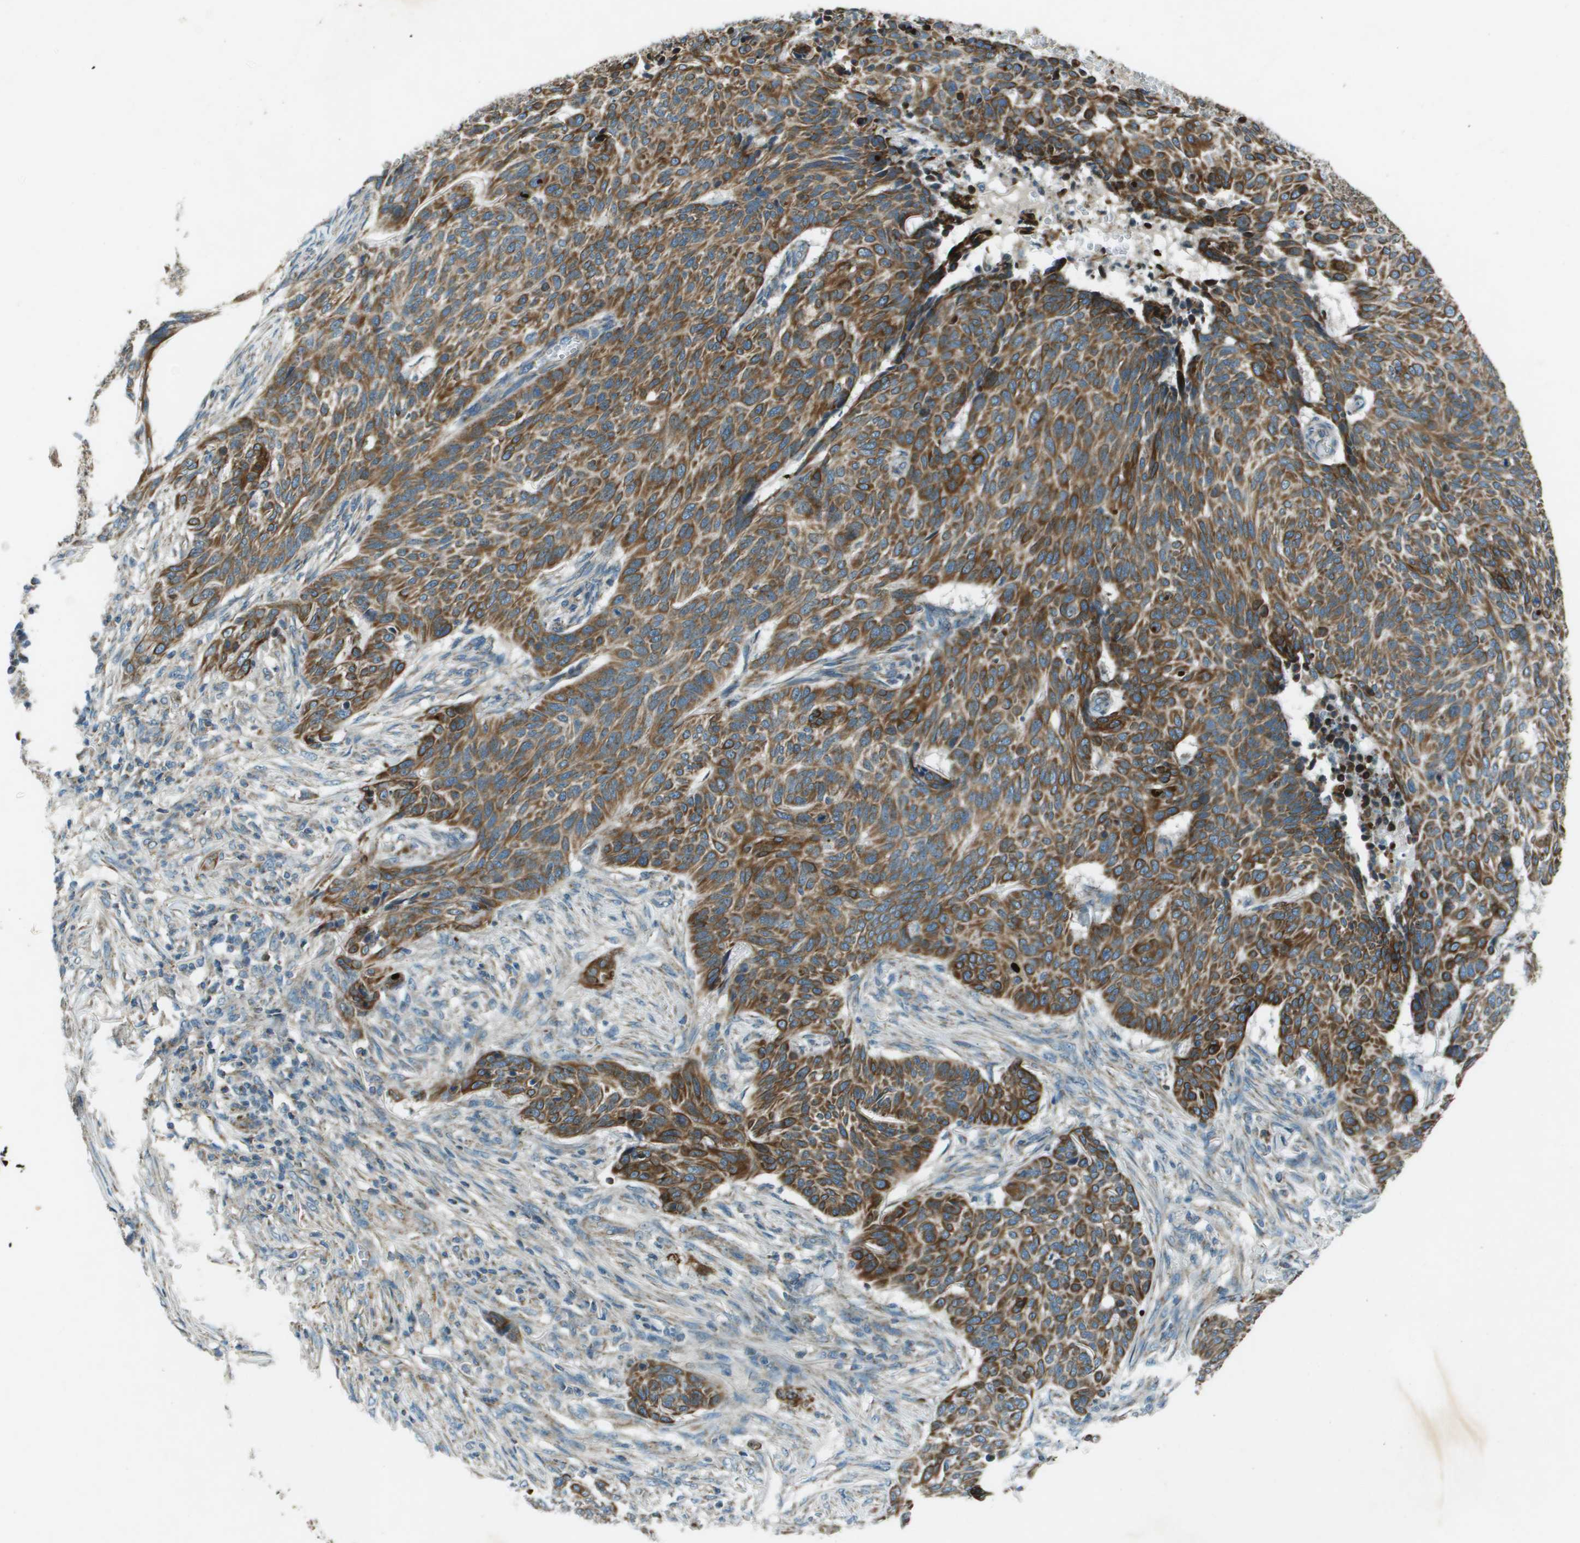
{"staining": {"intensity": "moderate", "quantity": ">75%", "location": "cytoplasmic/membranous"}, "tissue": "skin cancer", "cell_type": "Tumor cells", "image_type": "cancer", "snomed": [{"axis": "morphology", "description": "Basal cell carcinoma"}, {"axis": "topography", "description": "Skin"}], "caption": "A brown stain highlights moderate cytoplasmic/membranous expression of a protein in human skin cancer (basal cell carcinoma) tumor cells.", "gene": "MIGA1", "patient": {"sex": "male", "age": 85}}